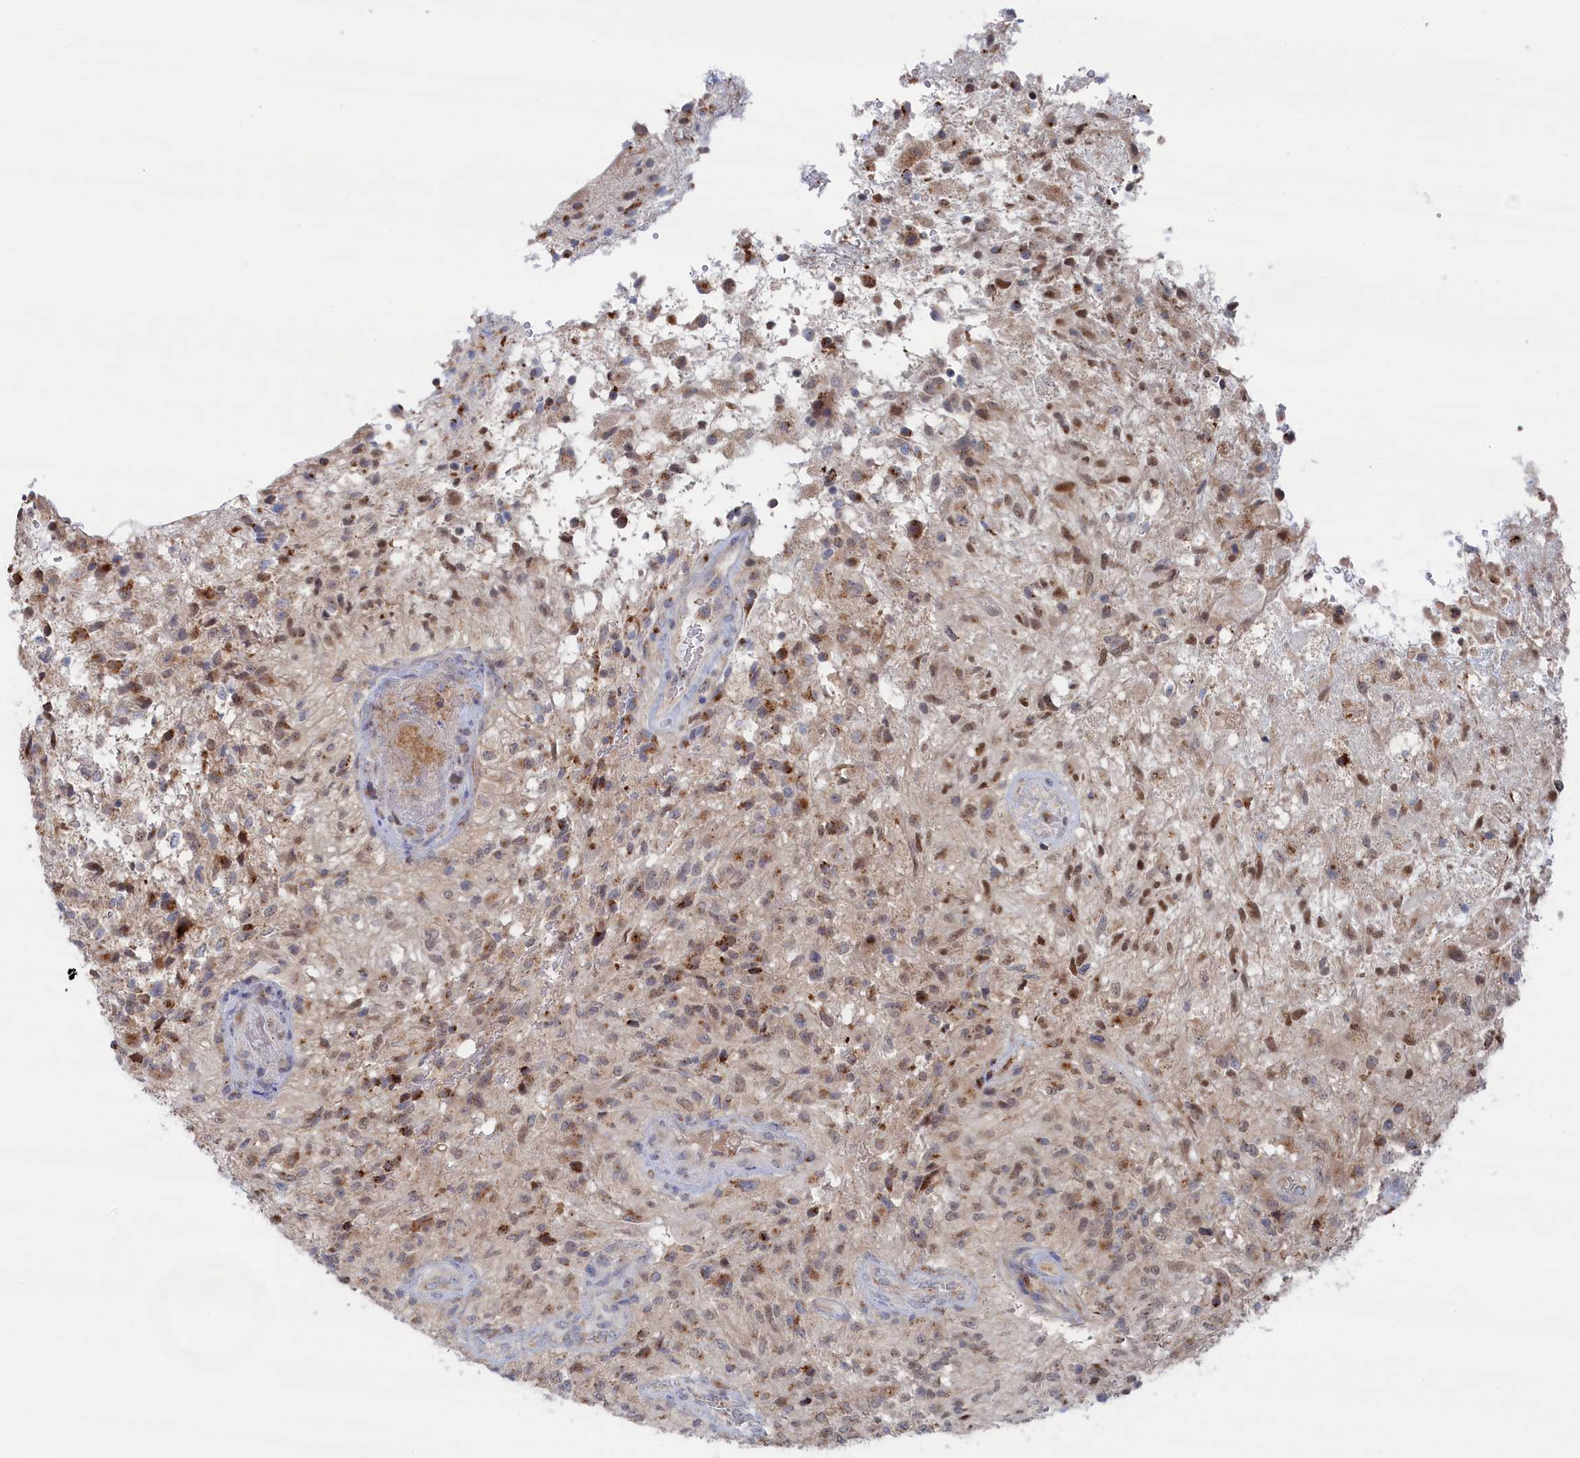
{"staining": {"intensity": "moderate", "quantity": "25%-75%", "location": "cytoplasmic/membranous,nuclear"}, "tissue": "glioma", "cell_type": "Tumor cells", "image_type": "cancer", "snomed": [{"axis": "morphology", "description": "Glioma, malignant, High grade"}, {"axis": "topography", "description": "Brain"}], "caption": "Protein staining exhibits moderate cytoplasmic/membranous and nuclear staining in about 25%-75% of tumor cells in glioma. (DAB (3,3'-diaminobenzidine) IHC with brightfield microscopy, high magnification).", "gene": "IRX1", "patient": {"sex": "male", "age": 56}}